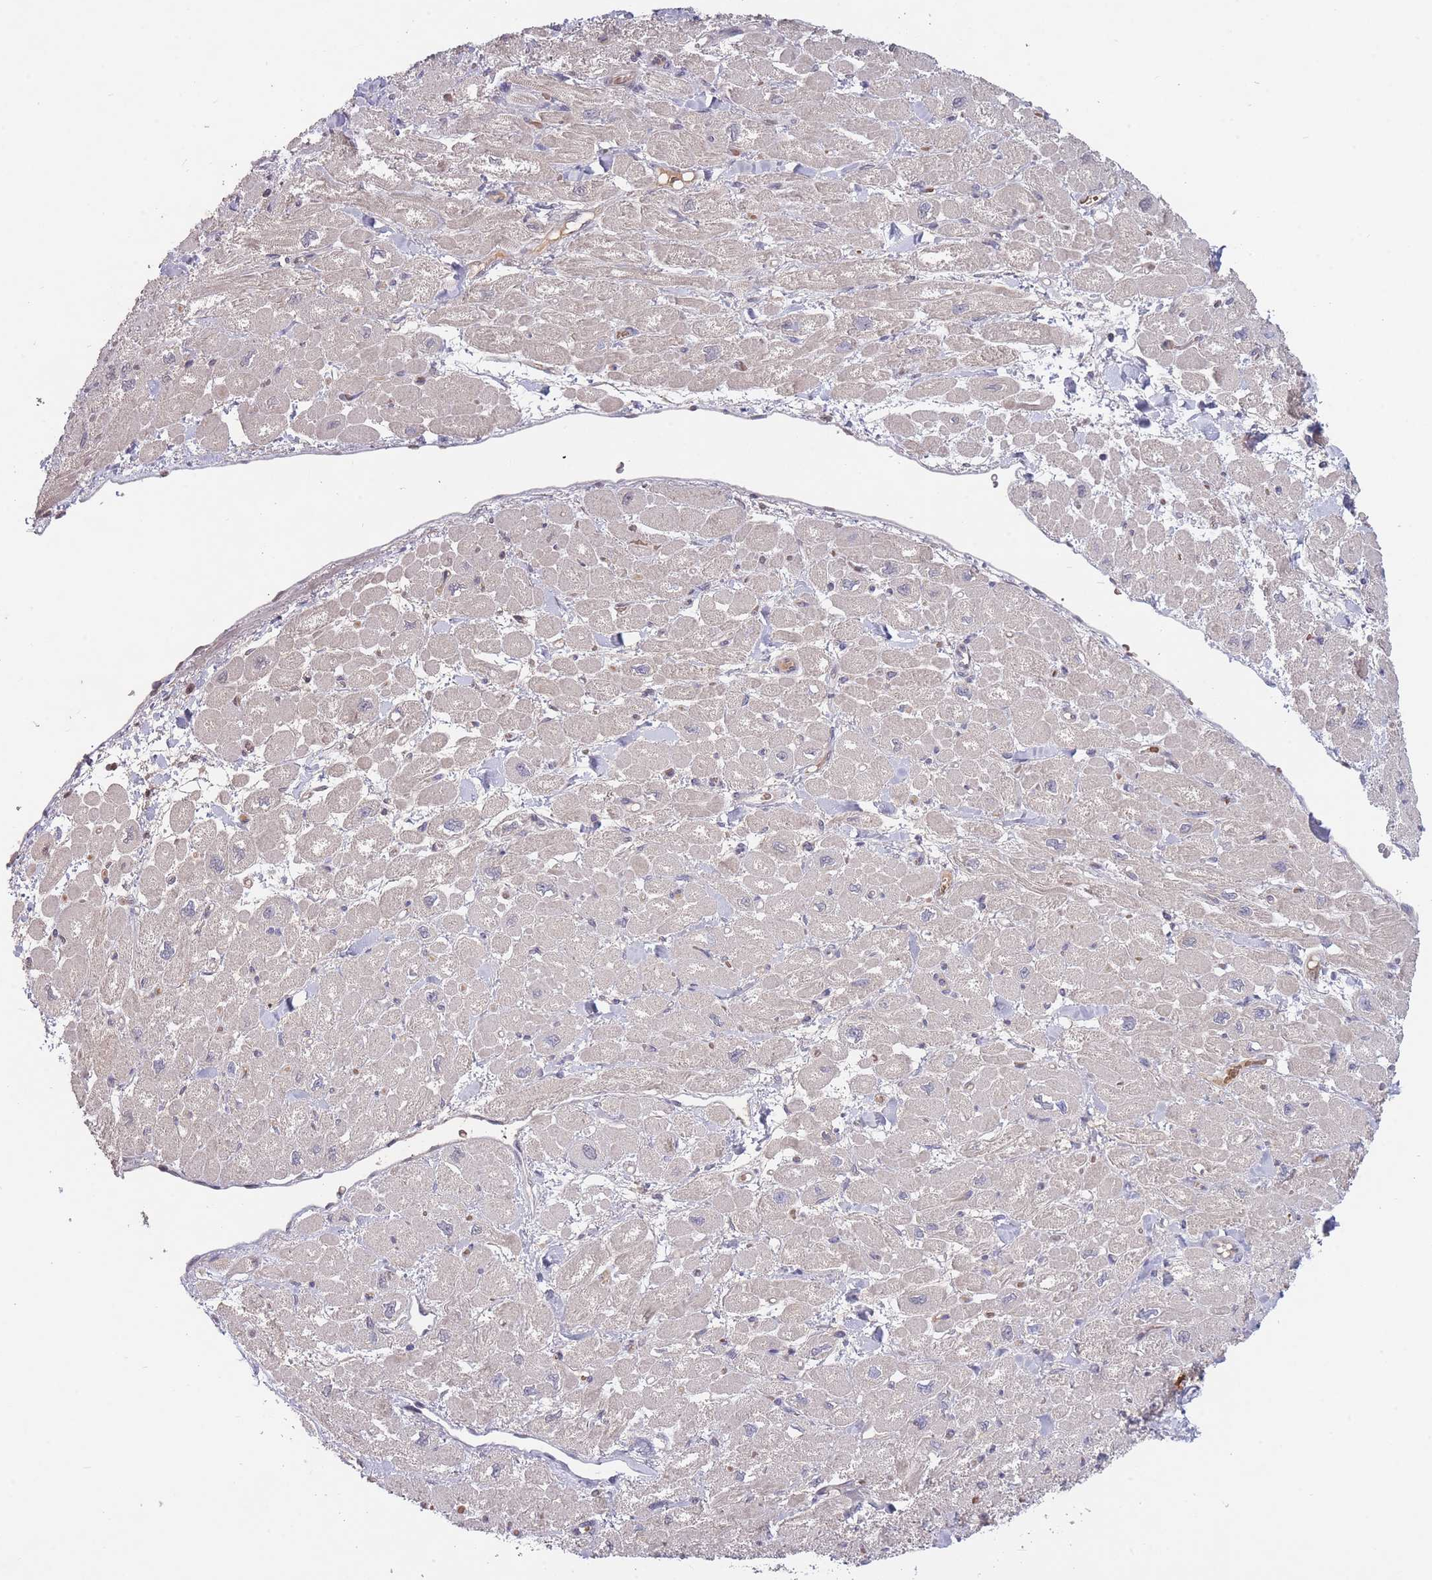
{"staining": {"intensity": "negative", "quantity": "none", "location": "none"}, "tissue": "heart muscle", "cell_type": "Cardiomyocytes", "image_type": "normal", "snomed": [{"axis": "morphology", "description": "Normal tissue, NOS"}, {"axis": "topography", "description": "Heart"}], "caption": "DAB immunohistochemical staining of unremarkable human heart muscle demonstrates no significant expression in cardiomyocytes.", "gene": "ADCYAP1R1", "patient": {"sex": "male", "age": 65}}